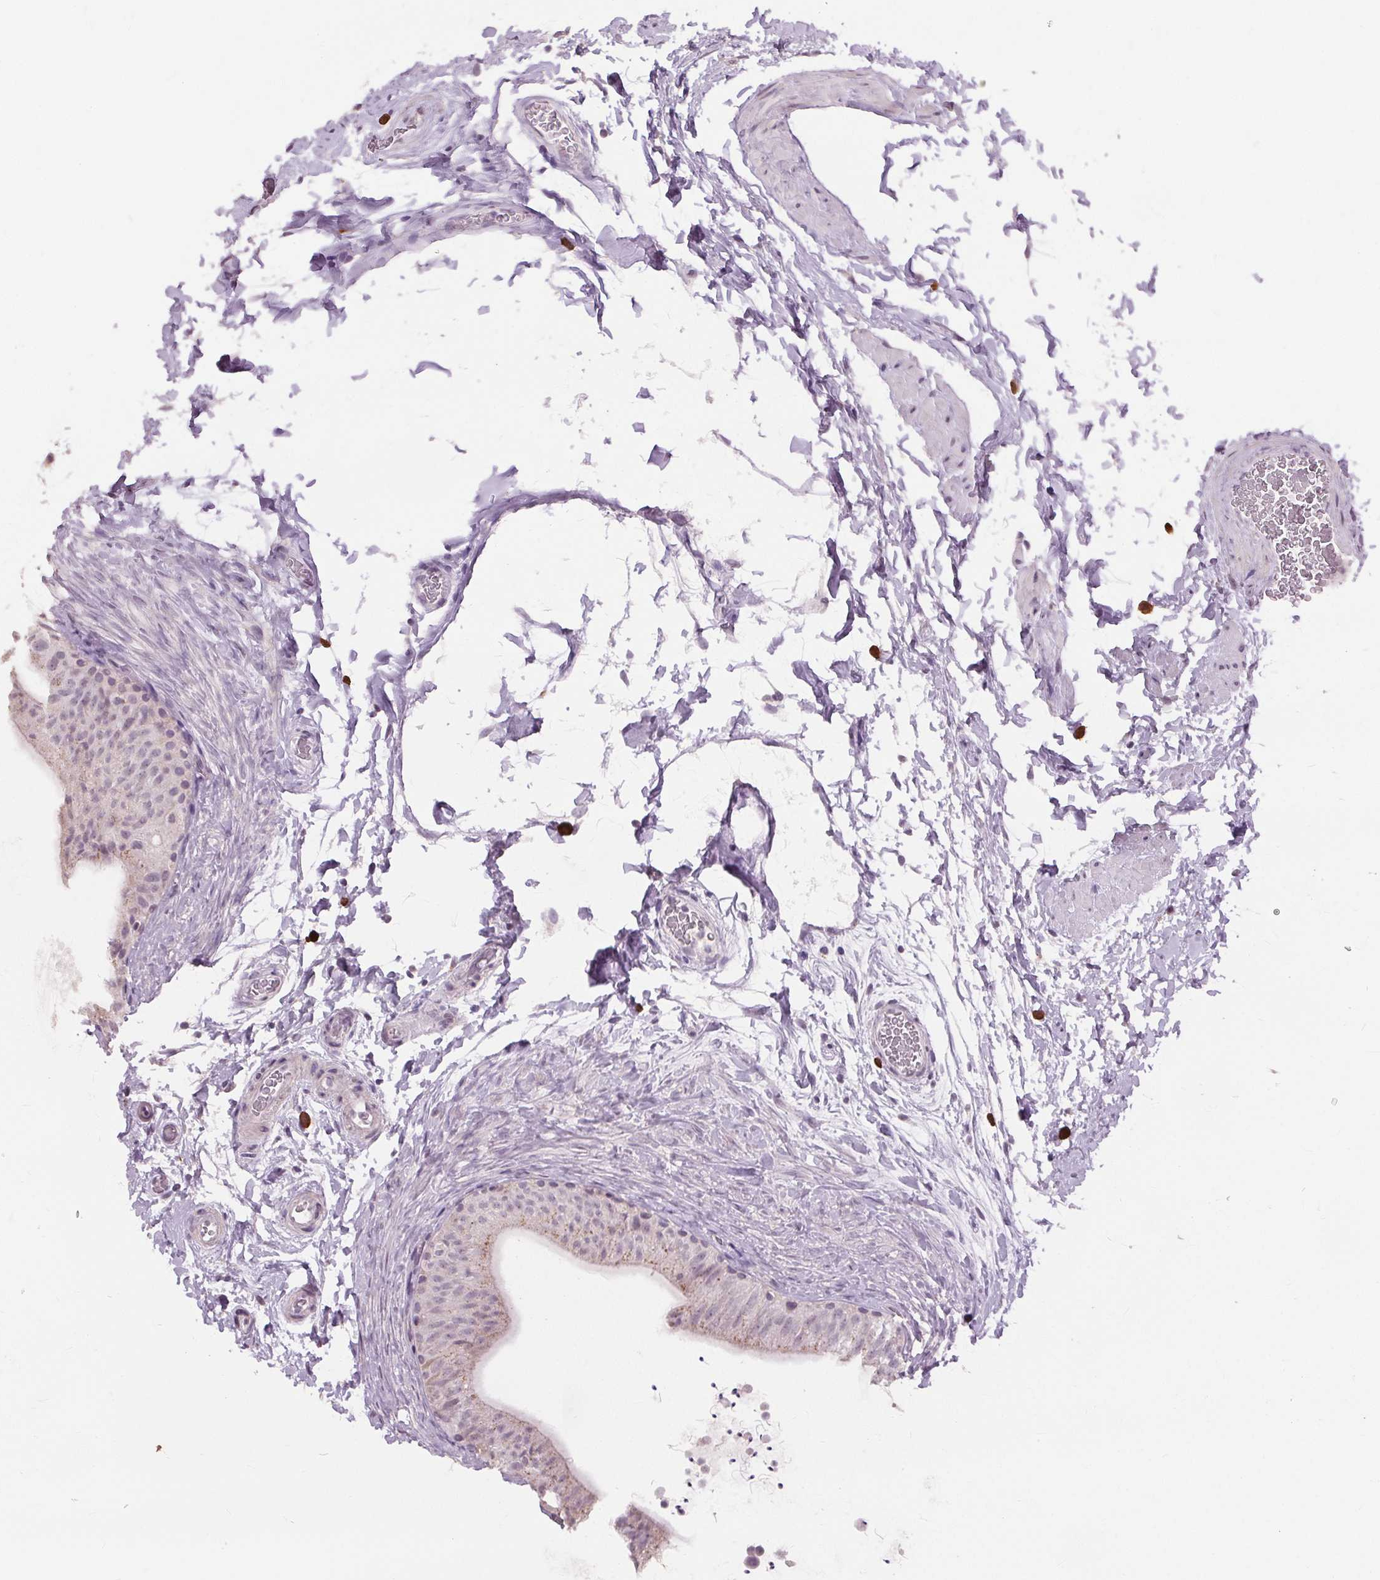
{"staining": {"intensity": "weak", "quantity": "<25%", "location": "cytoplasmic/membranous"}, "tissue": "epididymis", "cell_type": "Glandular cells", "image_type": "normal", "snomed": [{"axis": "morphology", "description": "Normal tissue, NOS"}, {"axis": "topography", "description": "Epididymis, spermatic cord, NOS"}, {"axis": "topography", "description": "Epididymis"}], "caption": "An image of epididymis stained for a protein demonstrates no brown staining in glandular cells. The staining is performed using DAB brown chromogen with nuclei counter-stained in using hematoxylin.", "gene": "SIGLEC6", "patient": {"sex": "male", "age": 31}}